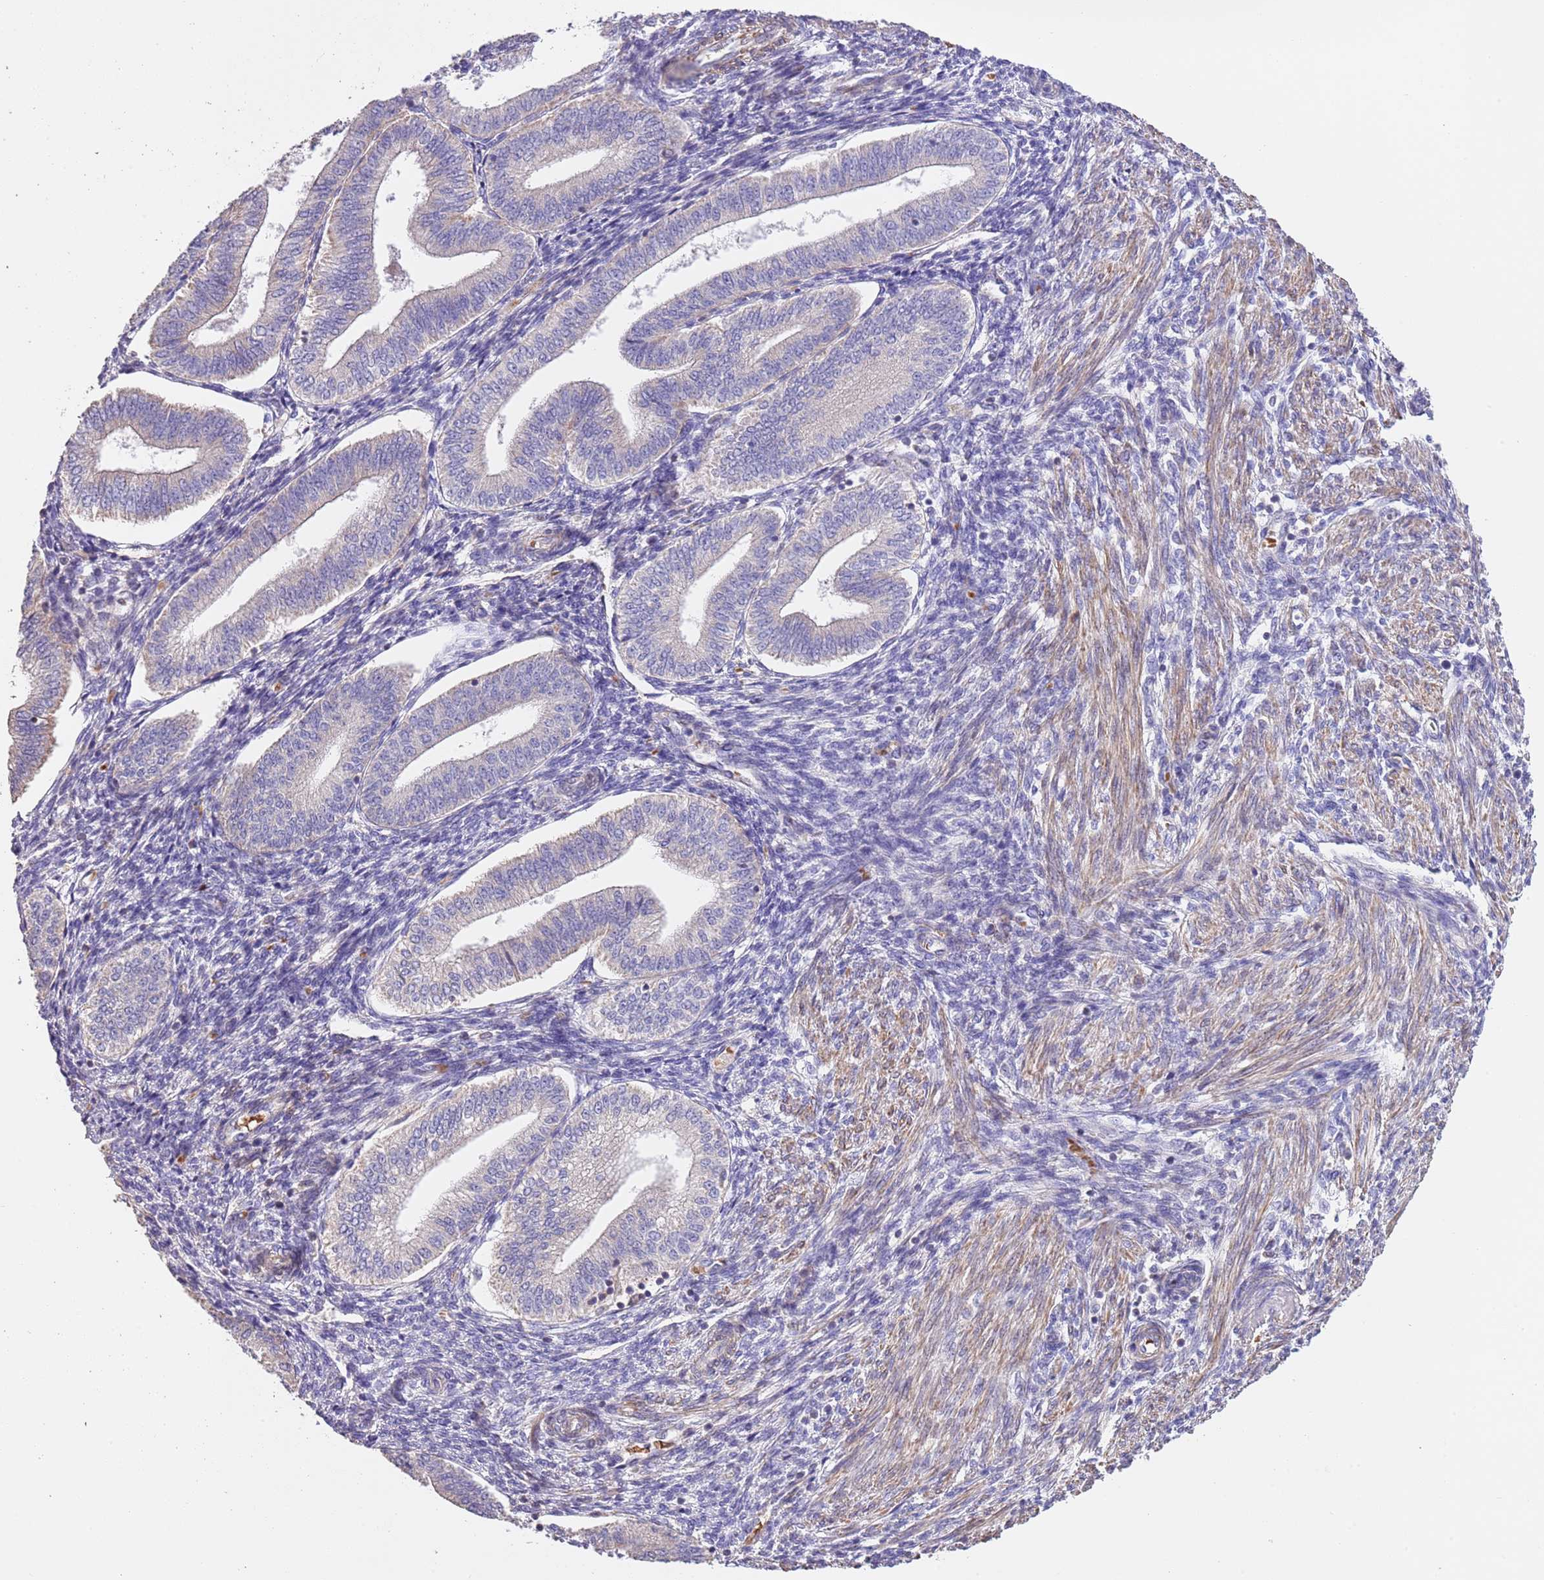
{"staining": {"intensity": "negative", "quantity": "none", "location": "none"}, "tissue": "endometrium", "cell_type": "Cells in endometrial stroma", "image_type": "normal", "snomed": [{"axis": "morphology", "description": "Normal tissue, NOS"}, {"axis": "topography", "description": "Endometrium"}], "caption": "This is a histopathology image of IHC staining of benign endometrium, which shows no positivity in cells in endometrial stroma.", "gene": "PIGA", "patient": {"sex": "female", "age": 34}}